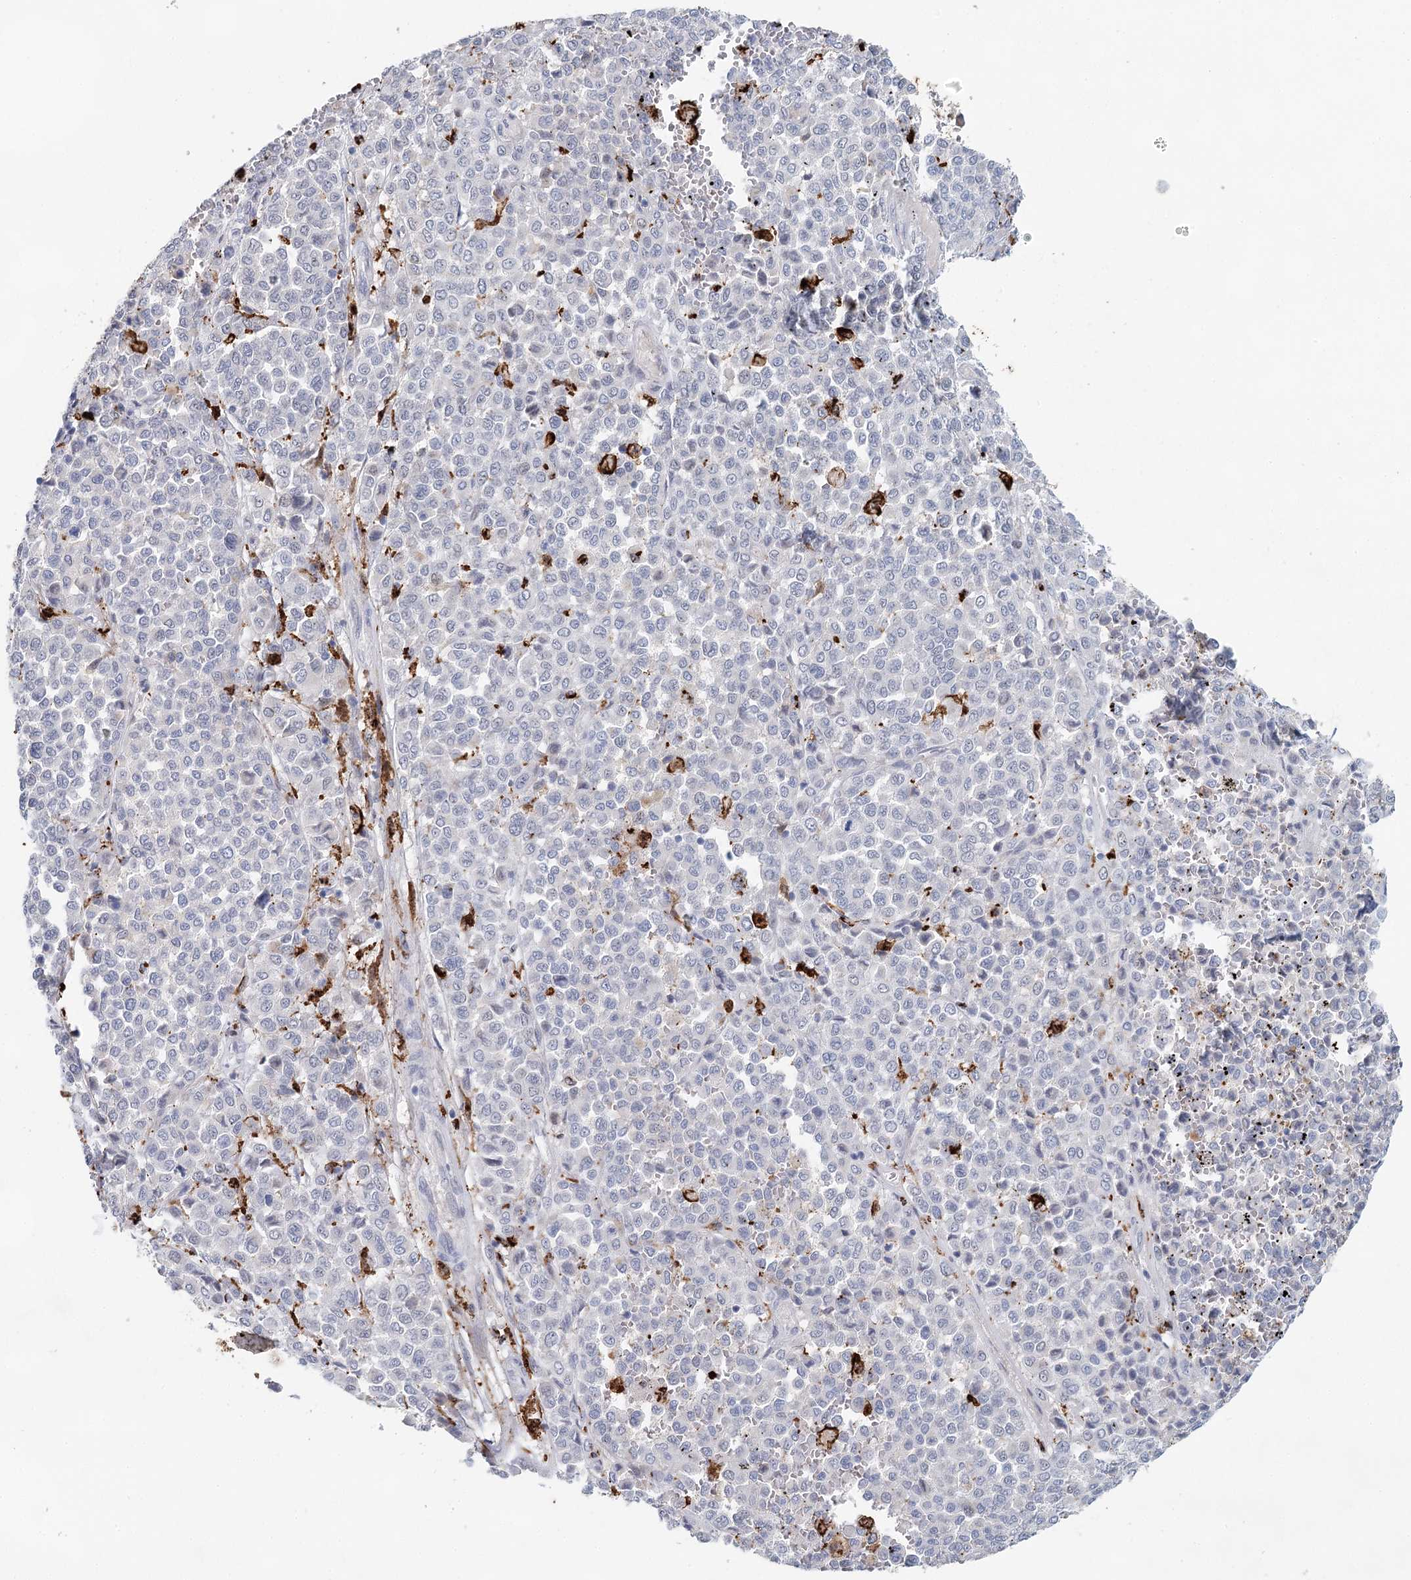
{"staining": {"intensity": "negative", "quantity": "none", "location": "none"}, "tissue": "melanoma", "cell_type": "Tumor cells", "image_type": "cancer", "snomed": [{"axis": "morphology", "description": "Malignant melanoma, Metastatic site"}, {"axis": "topography", "description": "Pancreas"}], "caption": "High magnification brightfield microscopy of malignant melanoma (metastatic site) stained with DAB (brown) and counterstained with hematoxylin (blue): tumor cells show no significant staining.", "gene": "SLC19A3", "patient": {"sex": "female", "age": 30}}